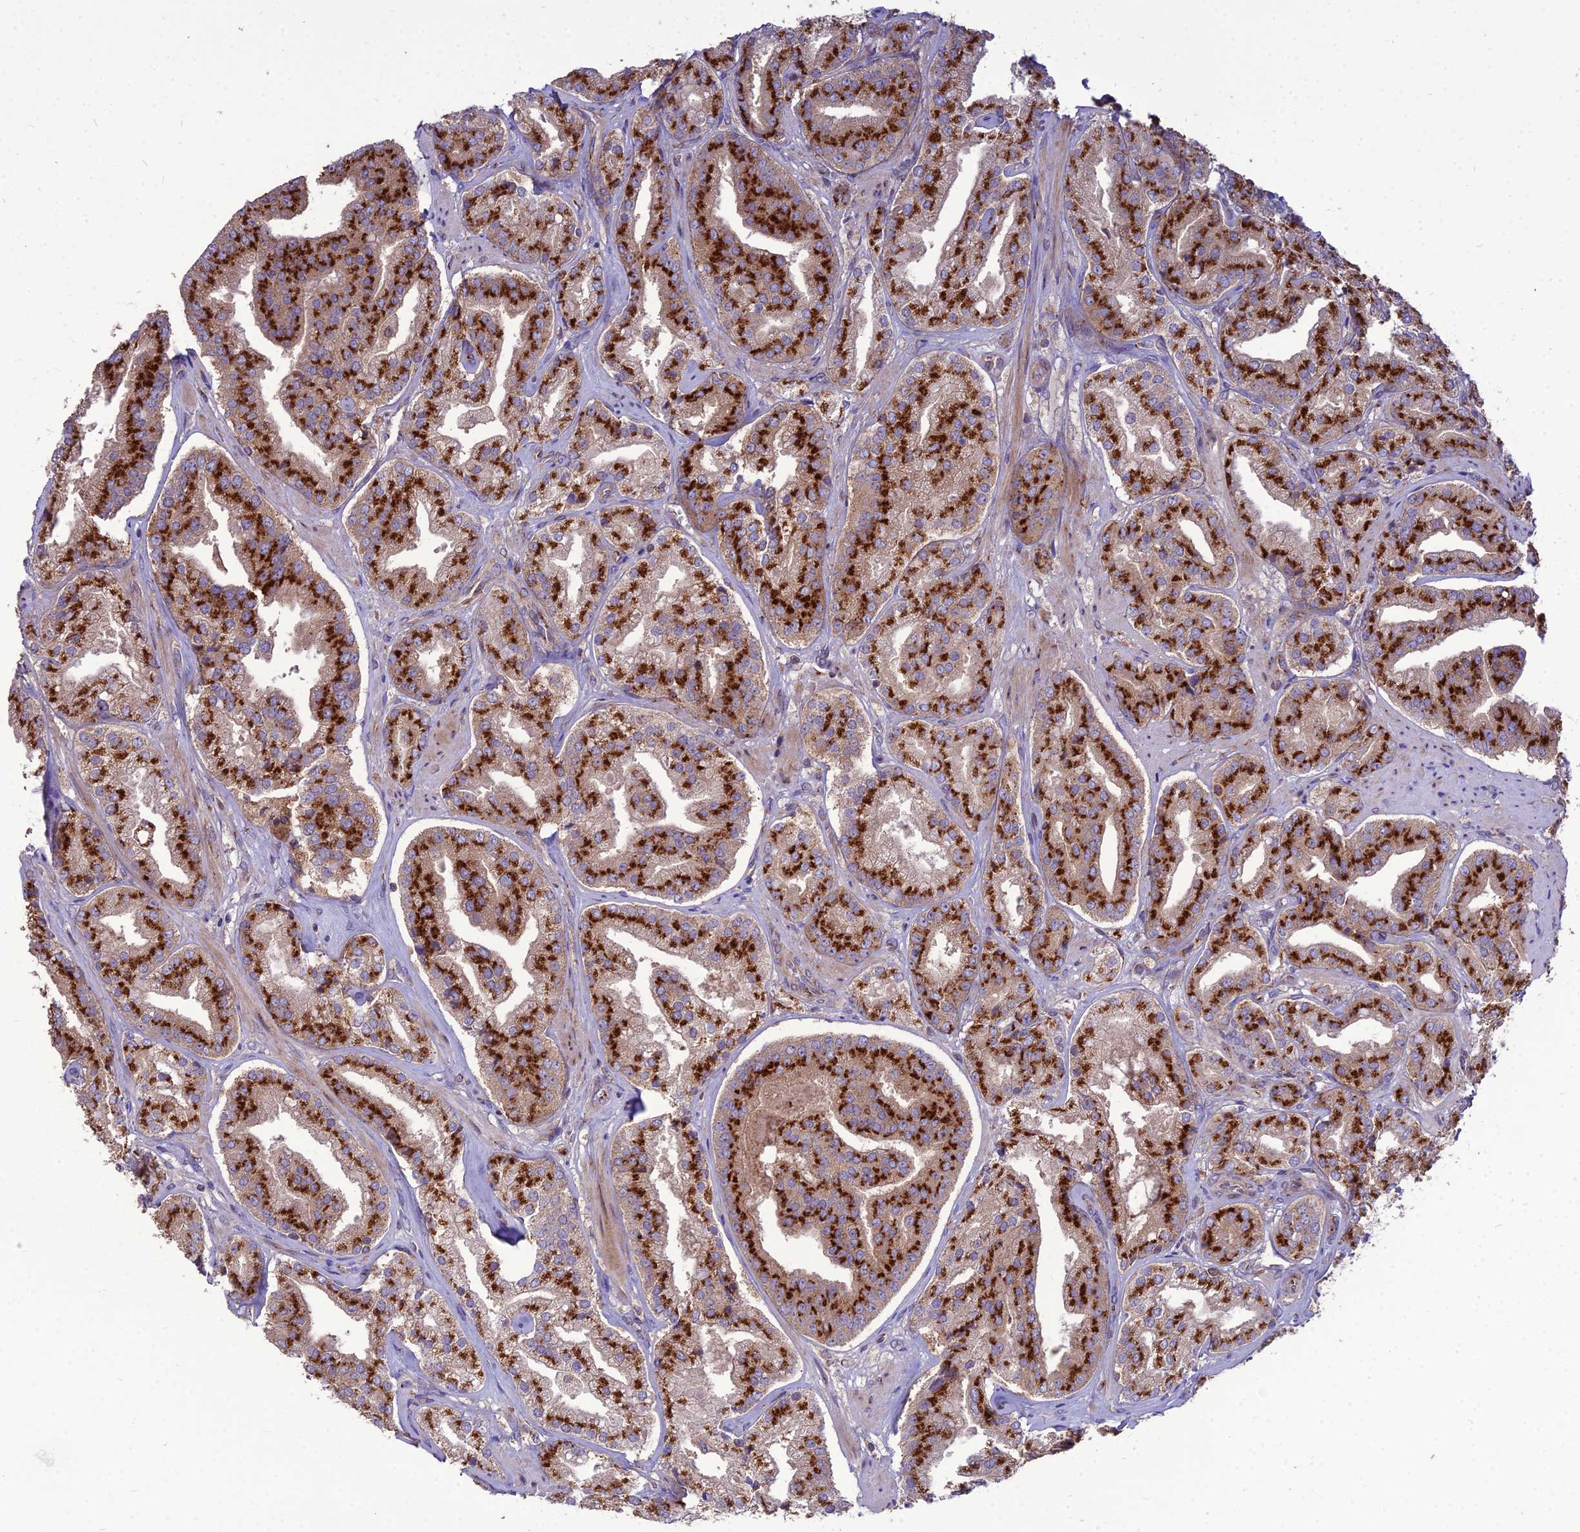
{"staining": {"intensity": "strong", "quantity": "25%-75%", "location": "cytoplasmic/membranous"}, "tissue": "prostate cancer", "cell_type": "Tumor cells", "image_type": "cancer", "snomed": [{"axis": "morphology", "description": "Adenocarcinoma, High grade"}, {"axis": "topography", "description": "Prostate"}], "caption": "This is an image of immunohistochemistry (IHC) staining of prostate high-grade adenocarcinoma, which shows strong expression in the cytoplasmic/membranous of tumor cells.", "gene": "SPRYD7", "patient": {"sex": "male", "age": 63}}